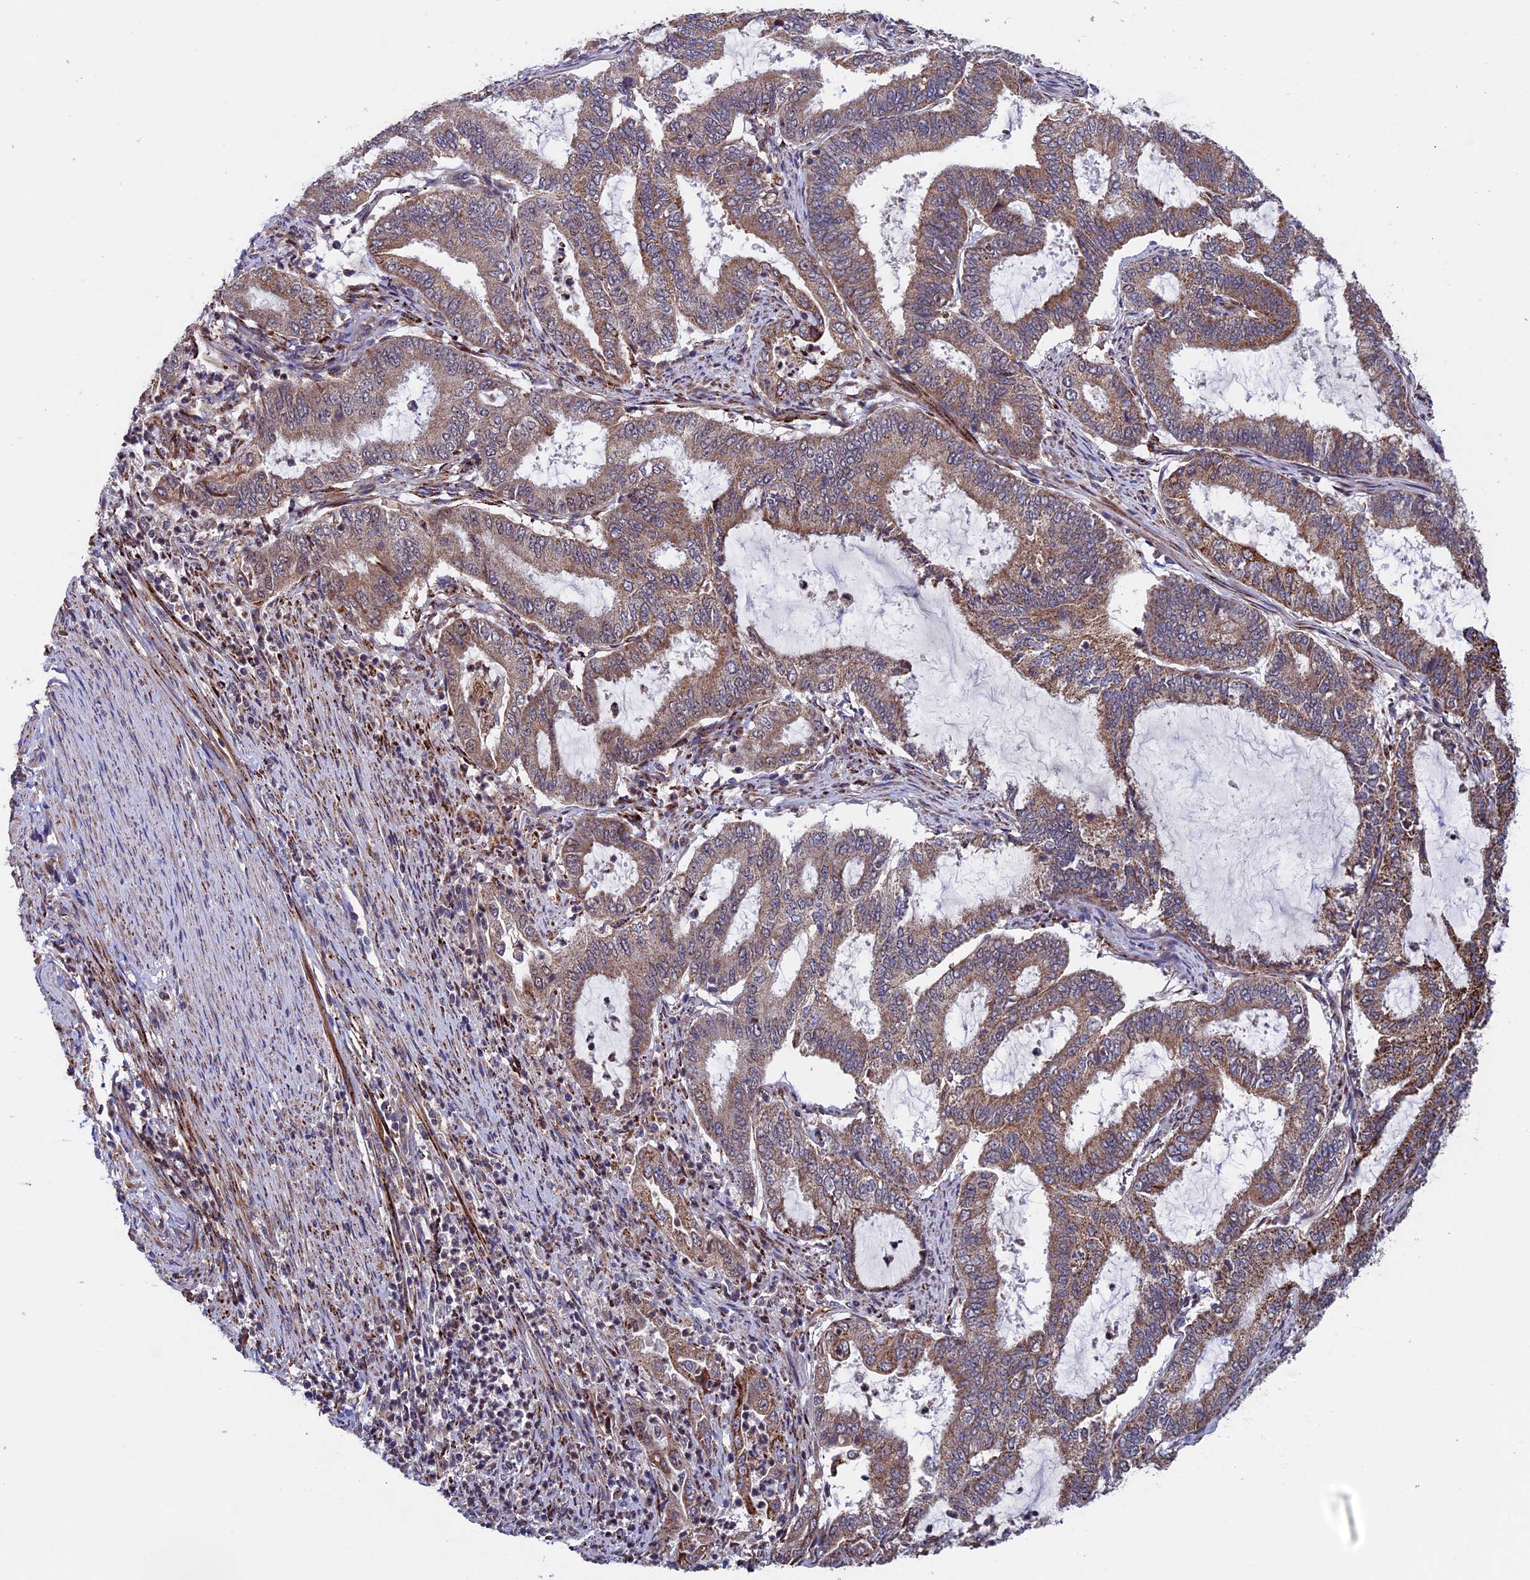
{"staining": {"intensity": "moderate", "quantity": ">75%", "location": "cytoplasmic/membranous"}, "tissue": "endometrial cancer", "cell_type": "Tumor cells", "image_type": "cancer", "snomed": [{"axis": "morphology", "description": "Adenocarcinoma, NOS"}, {"axis": "topography", "description": "Endometrium"}], "caption": "Immunohistochemical staining of endometrial cancer (adenocarcinoma) exhibits medium levels of moderate cytoplasmic/membranous protein expression in approximately >75% of tumor cells.", "gene": "RNF17", "patient": {"sex": "female", "age": 51}}